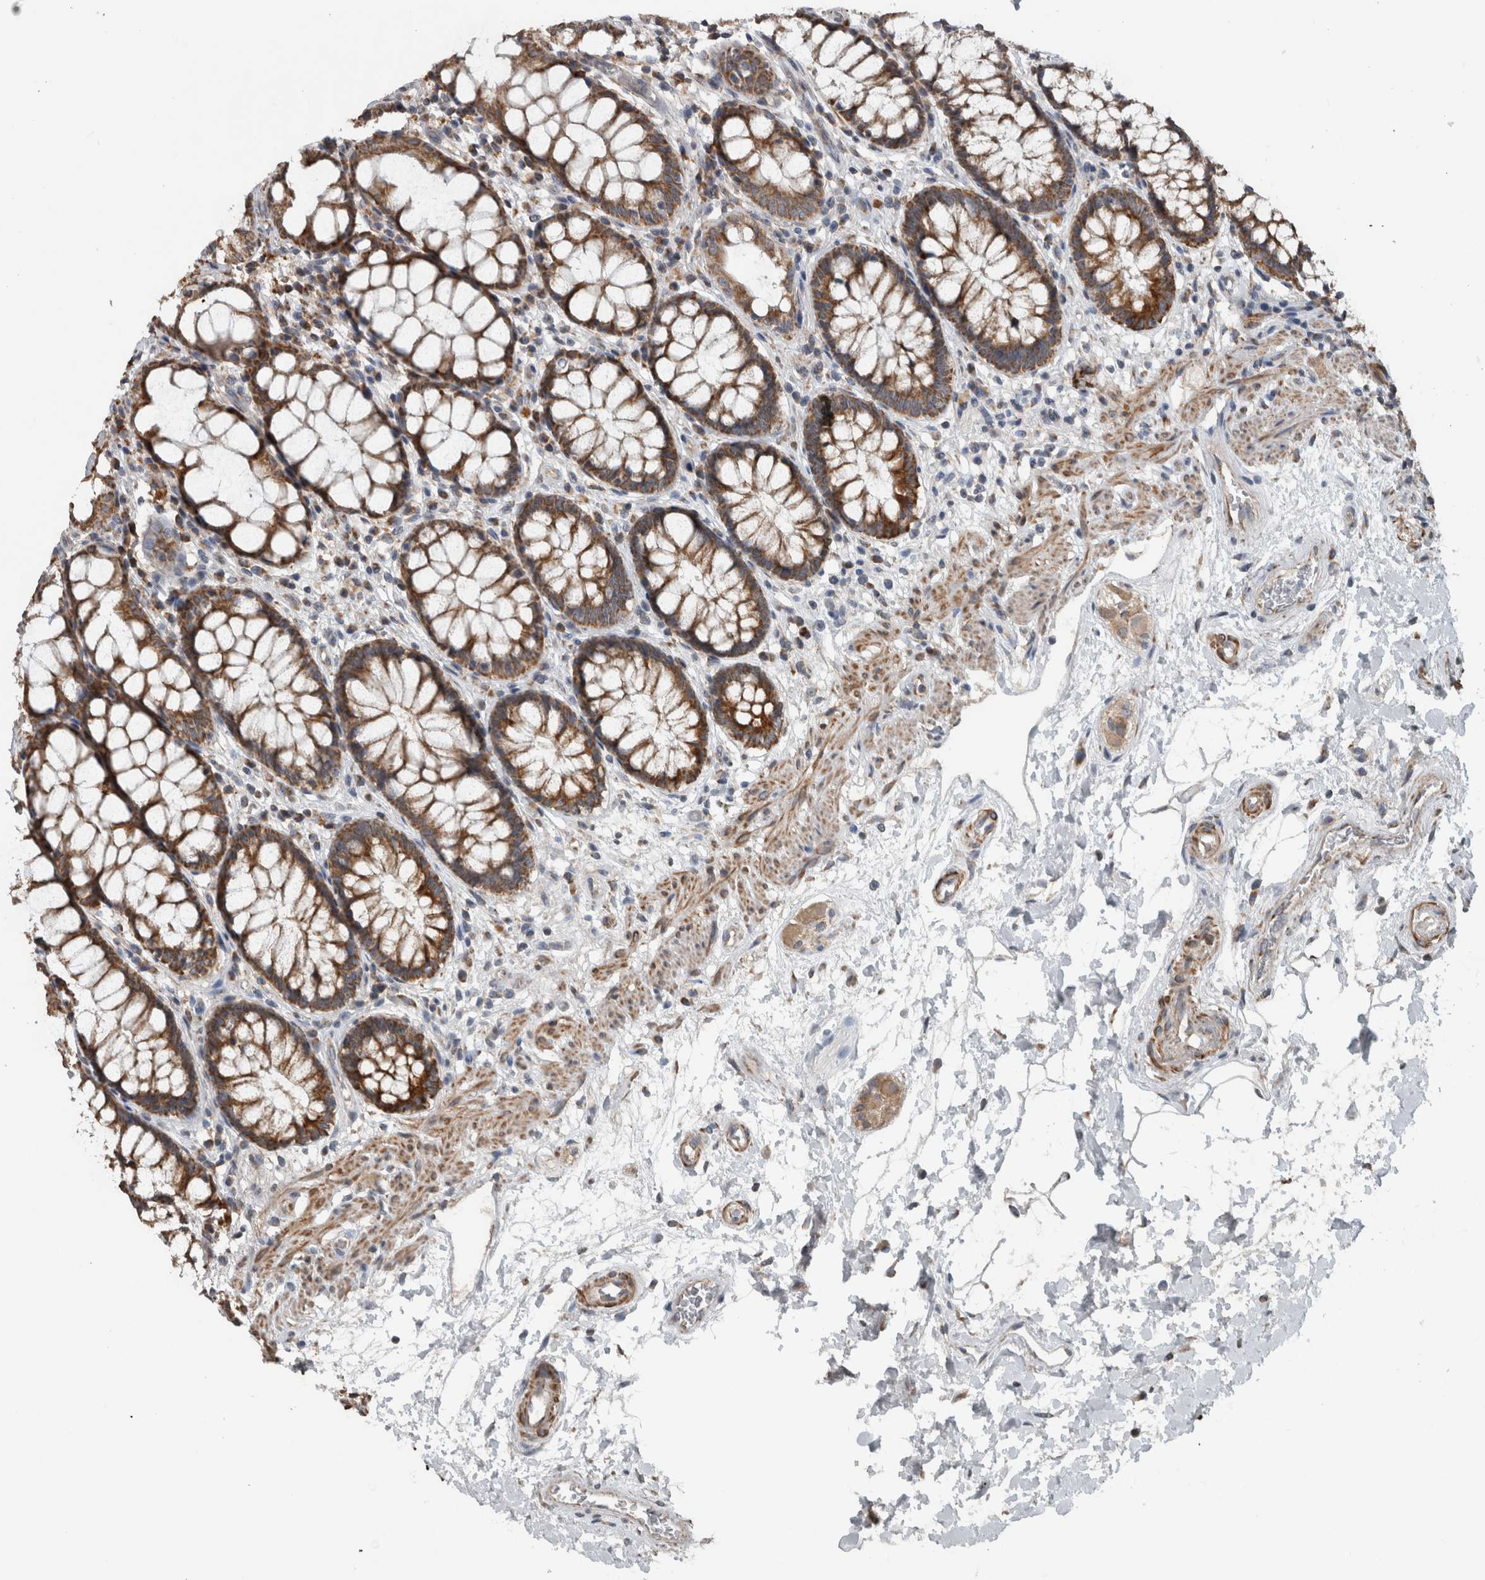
{"staining": {"intensity": "moderate", "quantity": ">75%", "location": "cytoplasmic/membranous"}, "tissue": "rectum", "cell_type": "Glandular cells", "image_type": "normal", "snomed": [{"axis": "morphology", "description": "Normal tissue, NOS"}, {"axis": "topography", "description": "Rectum"}], "caption": "The immunohistochemical stain shows moderate cytoplasmic/membranous expression in glandular cells of normal rectum. (brown staining indicates protein expression, while blue staining denotes nuclei).", "gene": "ARMC1", "patient": {"sex": "male", "age": 64}}